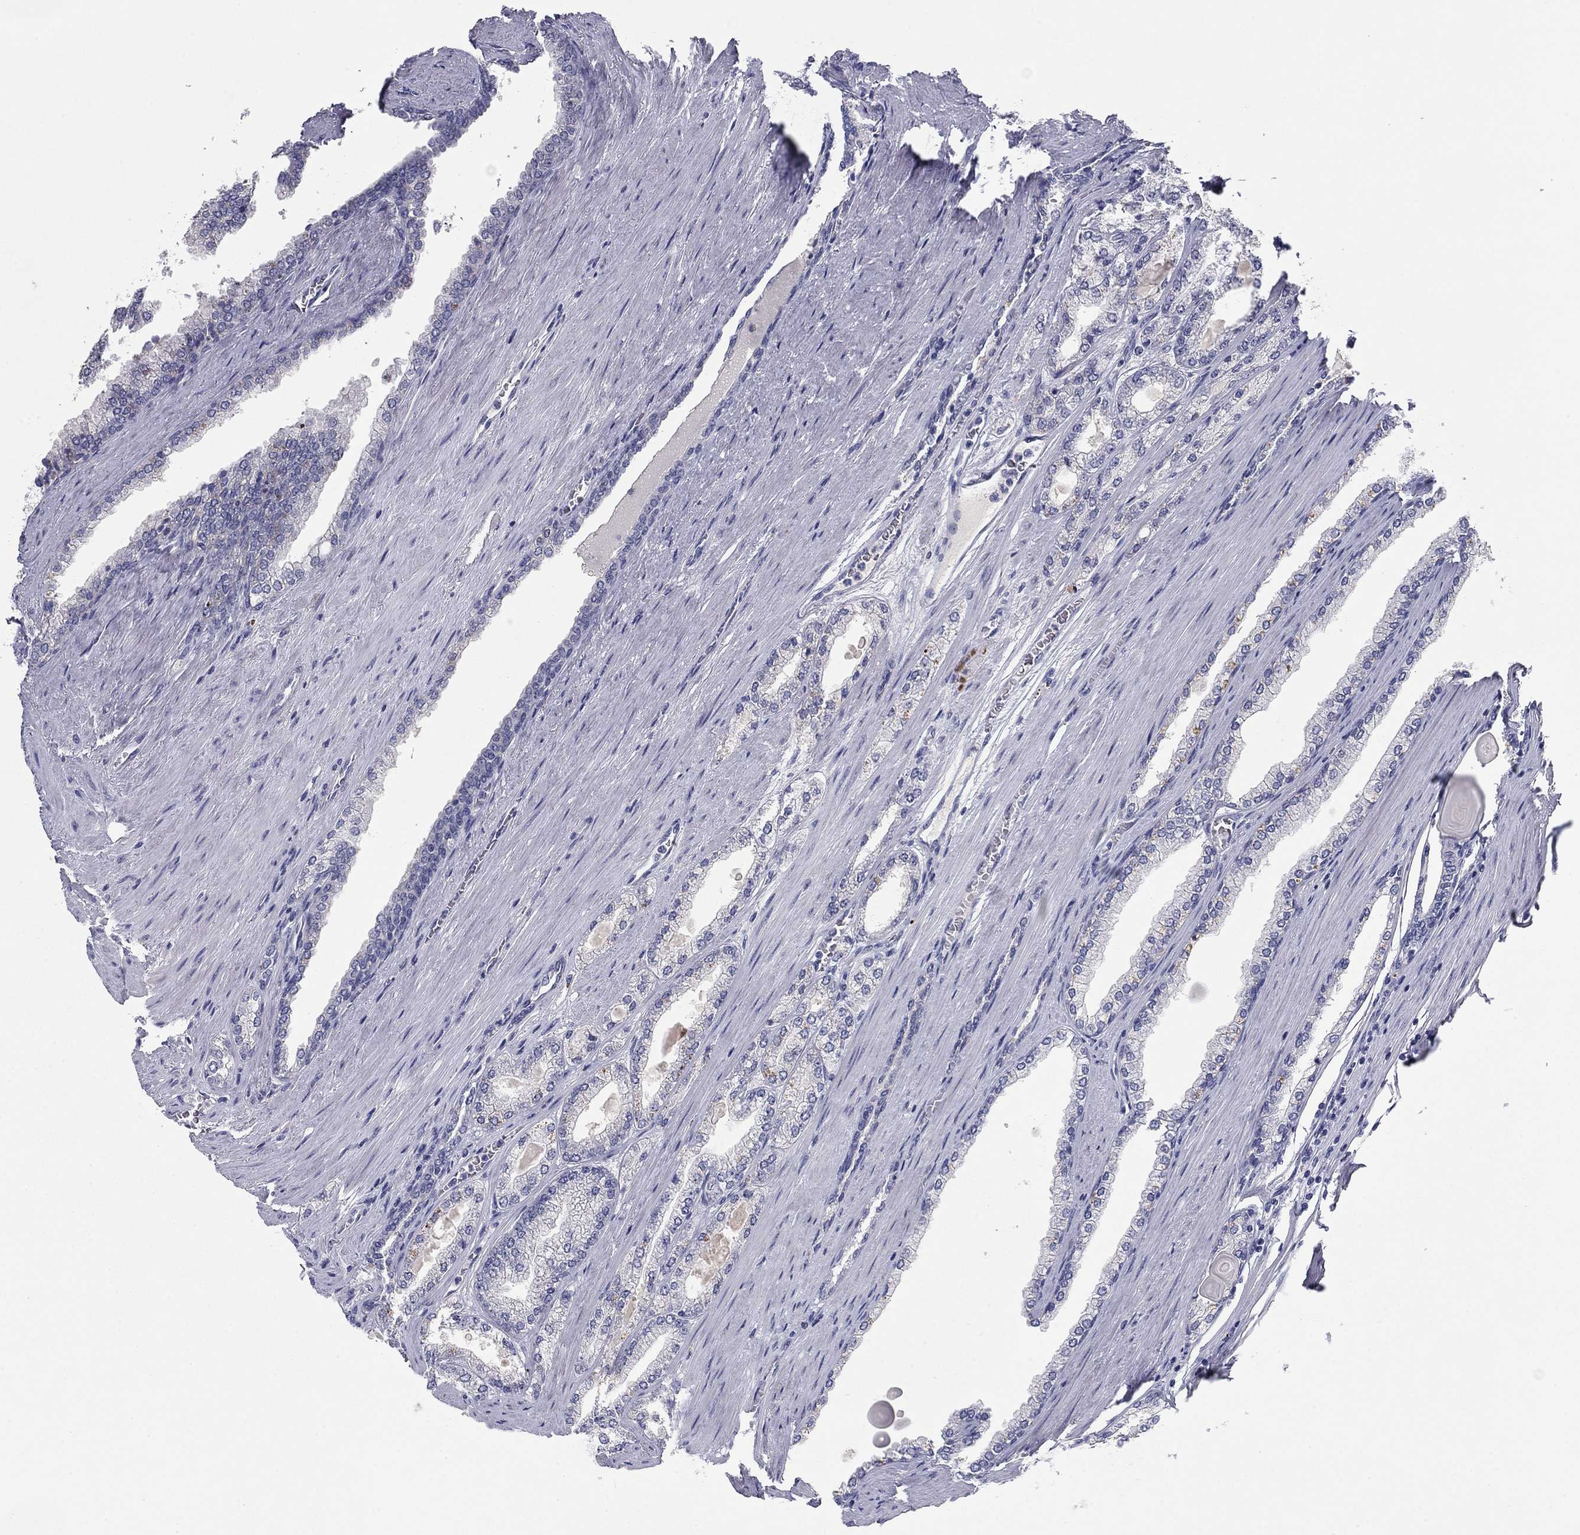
{"staining": {"intensity": "negative", "quantity": "none", "location": "none"}, "tissue": "prostate cancer", "cell_type": "Tumor cells", "image_type": "cancer", "snomed": [{"axis": "morphology", "description": "Adenocarcinoma, Low grade"}, {"axis": "topography", "description": "Prostate"}], "caption": "DAB immunohistochemical staining of adenocarcinoma (low-grade) (prostate) shows no significant expression in tumor cells. (Immunohistochemistry, brightfield microscopy, high magnification).", "gene": "CNTNAP4", "patient": {"sex": "male", "age": 72}}